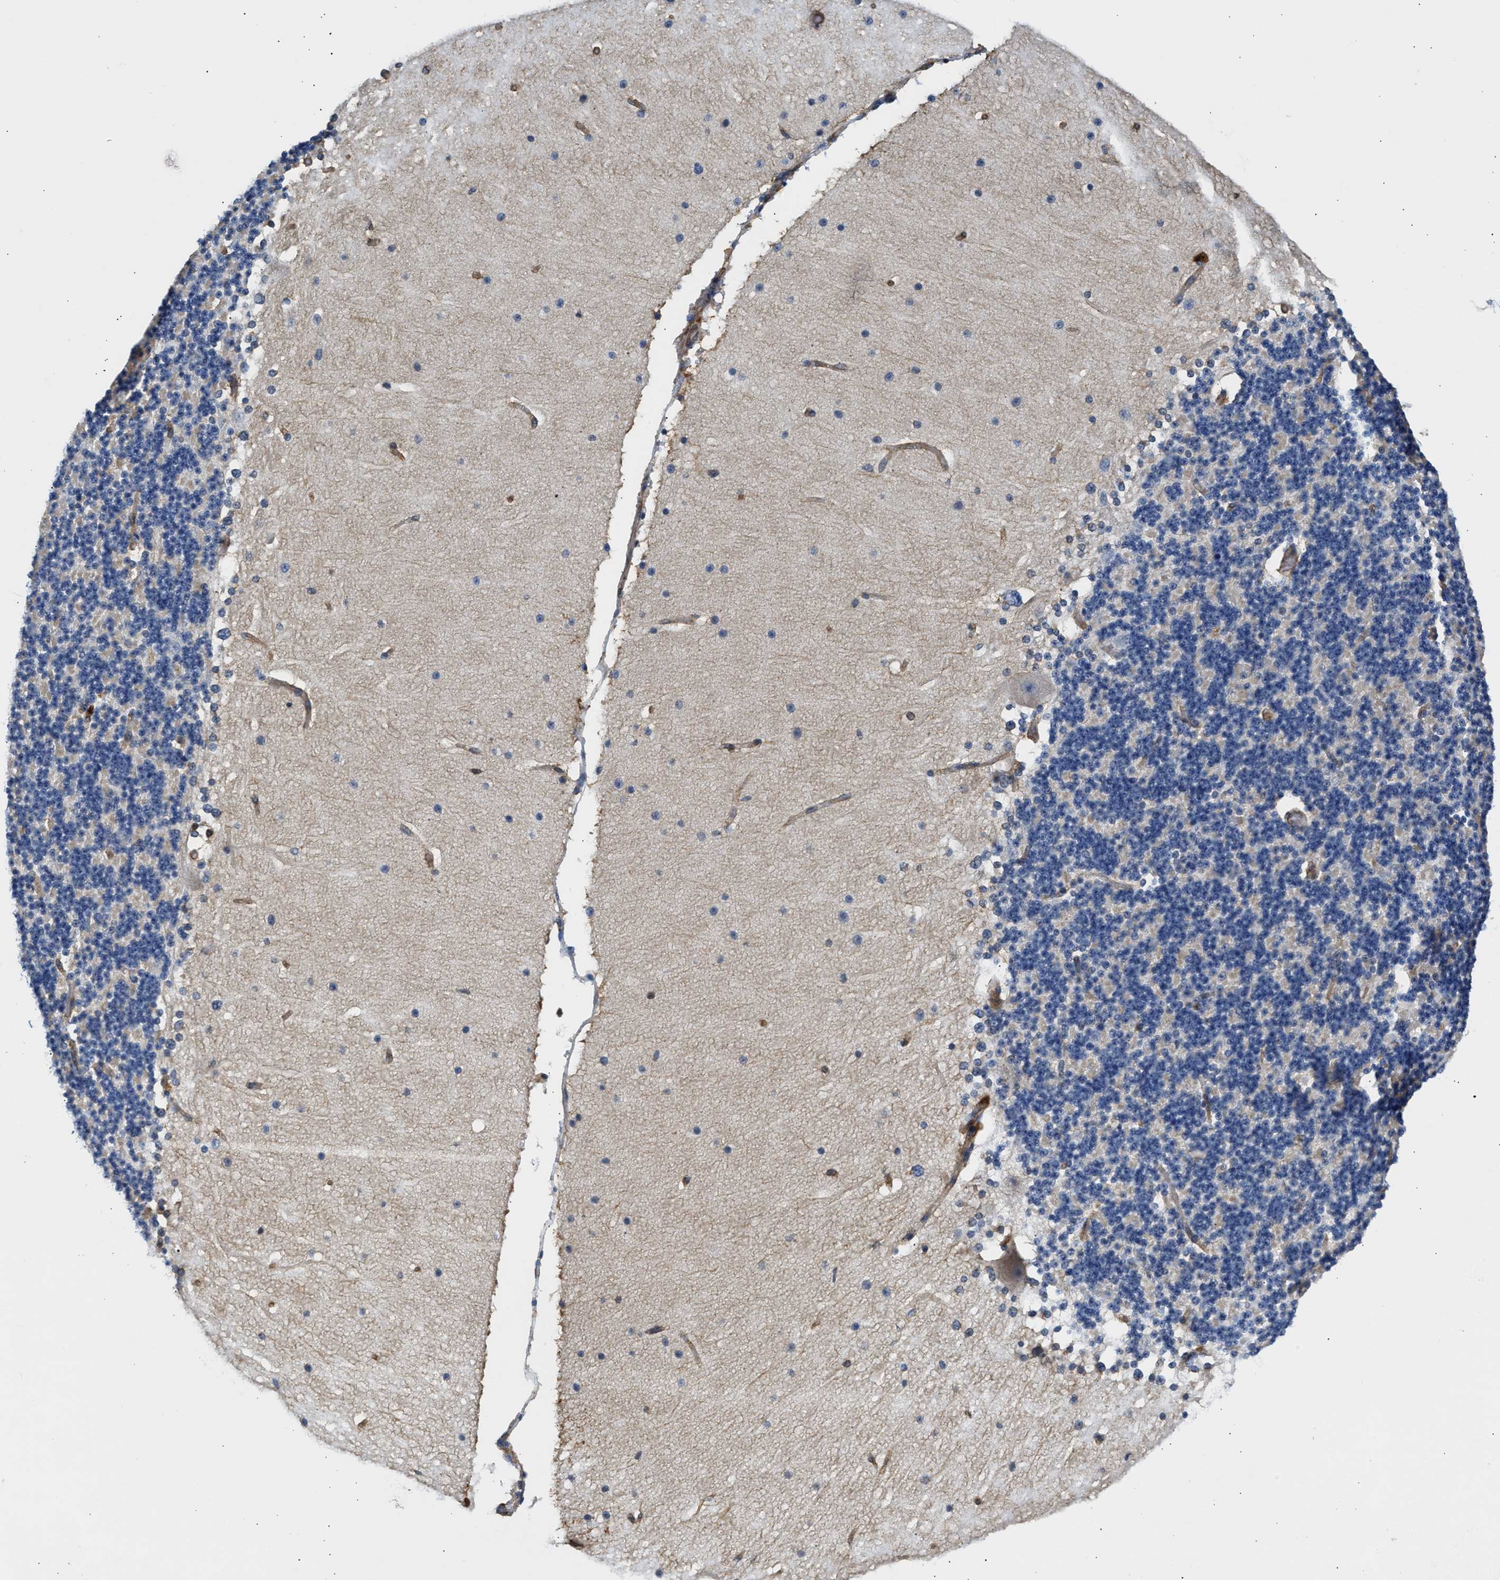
{"staining": {"intensity": "negative", "quantity": "none", "location": "none"}, "tissue": "cerebellum", "cell_type": "Cells in granular layer", "image_type": "normal", "snomed": [{"axis": "morphology", "description": "Normal tissue, NOS"}, {"axis": "topography", "description": "Cerebellum"}], "caption": "The IHC histopathology image has no significant staining in cells in granular layer of cerebellum. (Immunohistochemistry, brightfield microscopy, high magnification).", "gene": "SAMD9L", "patient": {"sex": "female", "age": 19}}